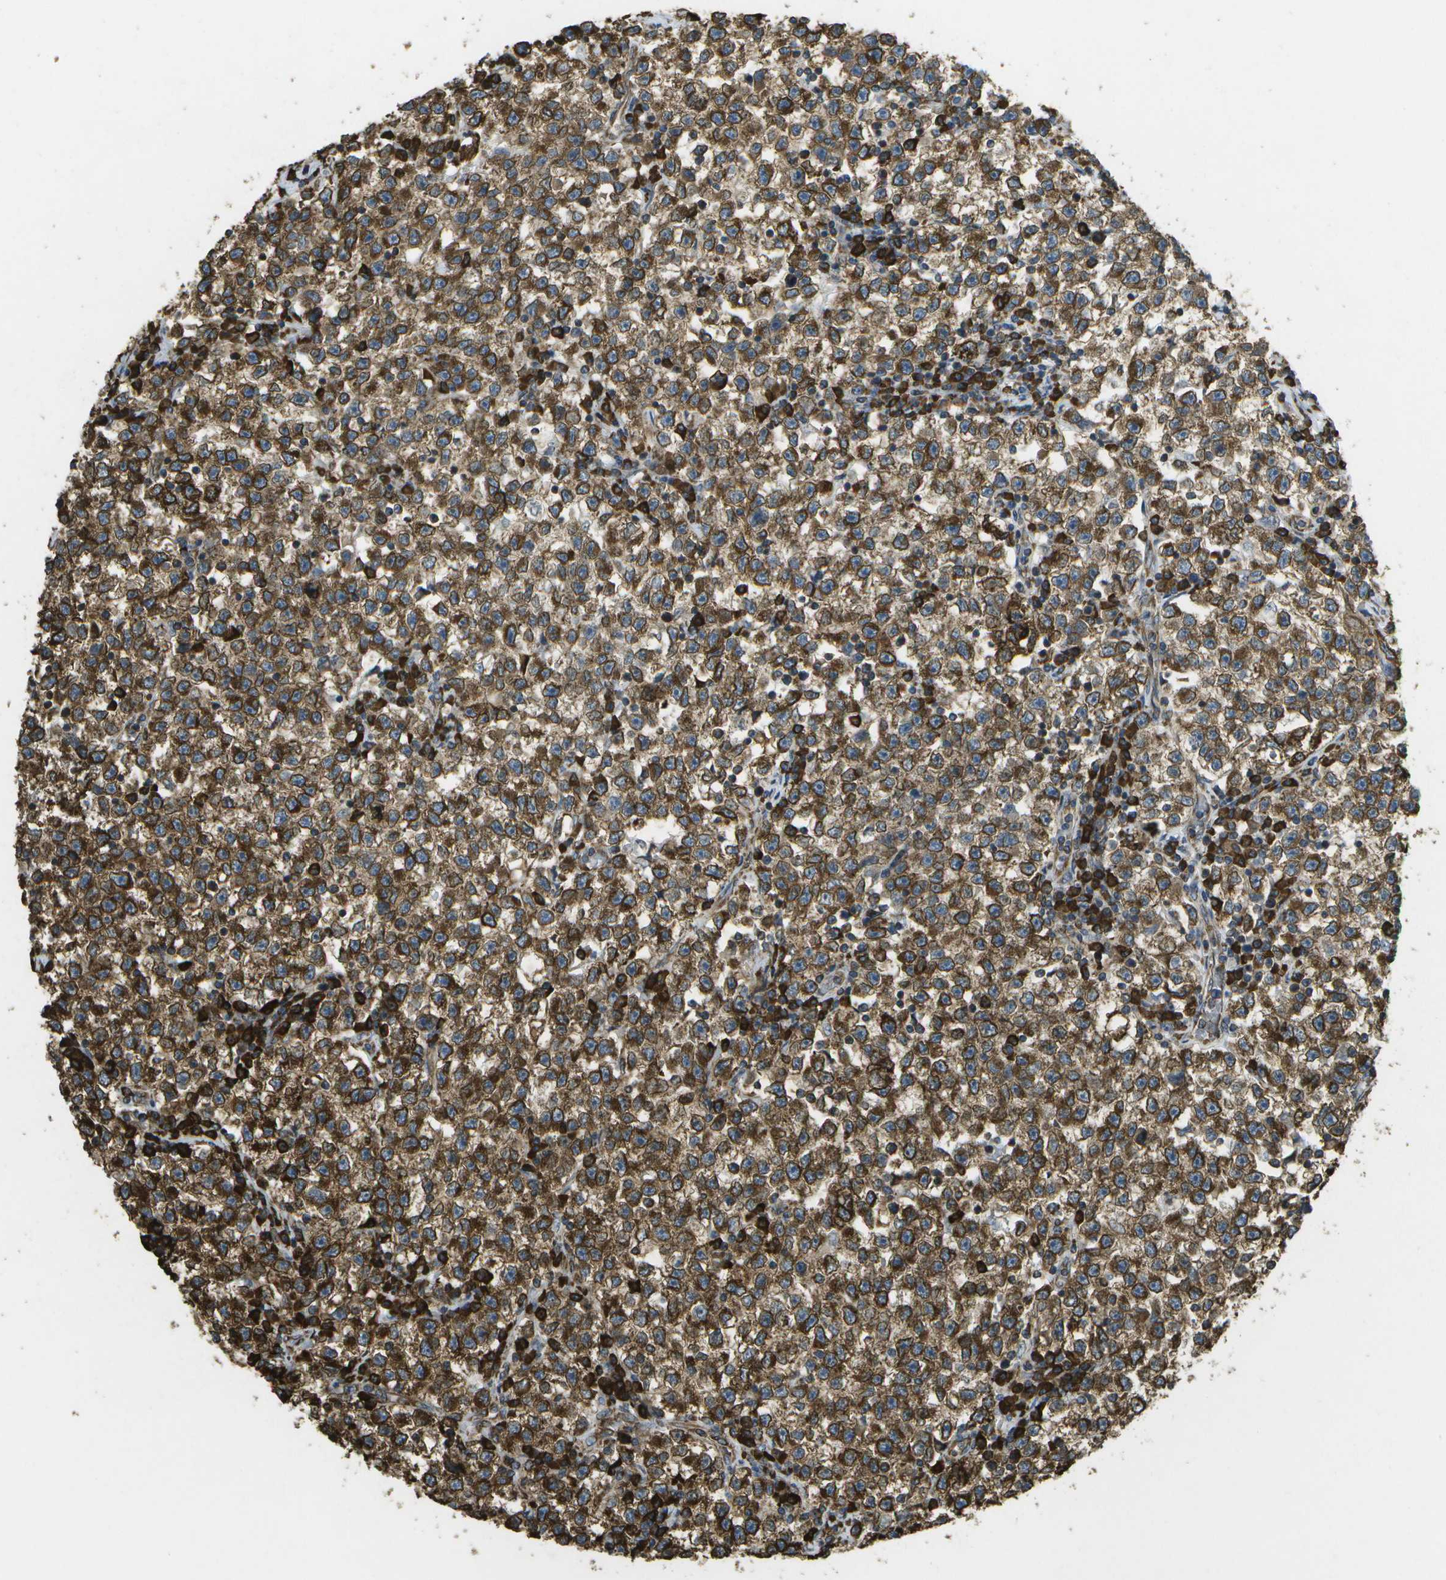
{"staining": {"intensity": "moderate", "quantity": ">75%", "location": "cytoplasmic/membranous"}, "tissue": "testis cancer", "cell_type": "Tumor cells", "image_type": "cancer", "snomed": [{"axis": "morphology", "description": "Seminoma, NOS"}, {"axis": "topography", "description": "Testis"}], "caption": "Immunohistochemical staining of testis seminoma shows moderate cytoplasmic/membranous protein positivity in approximately >75% of tumor cells.", "gene": "PDIA4", "patient": {"sex": "male", "age": 22}}